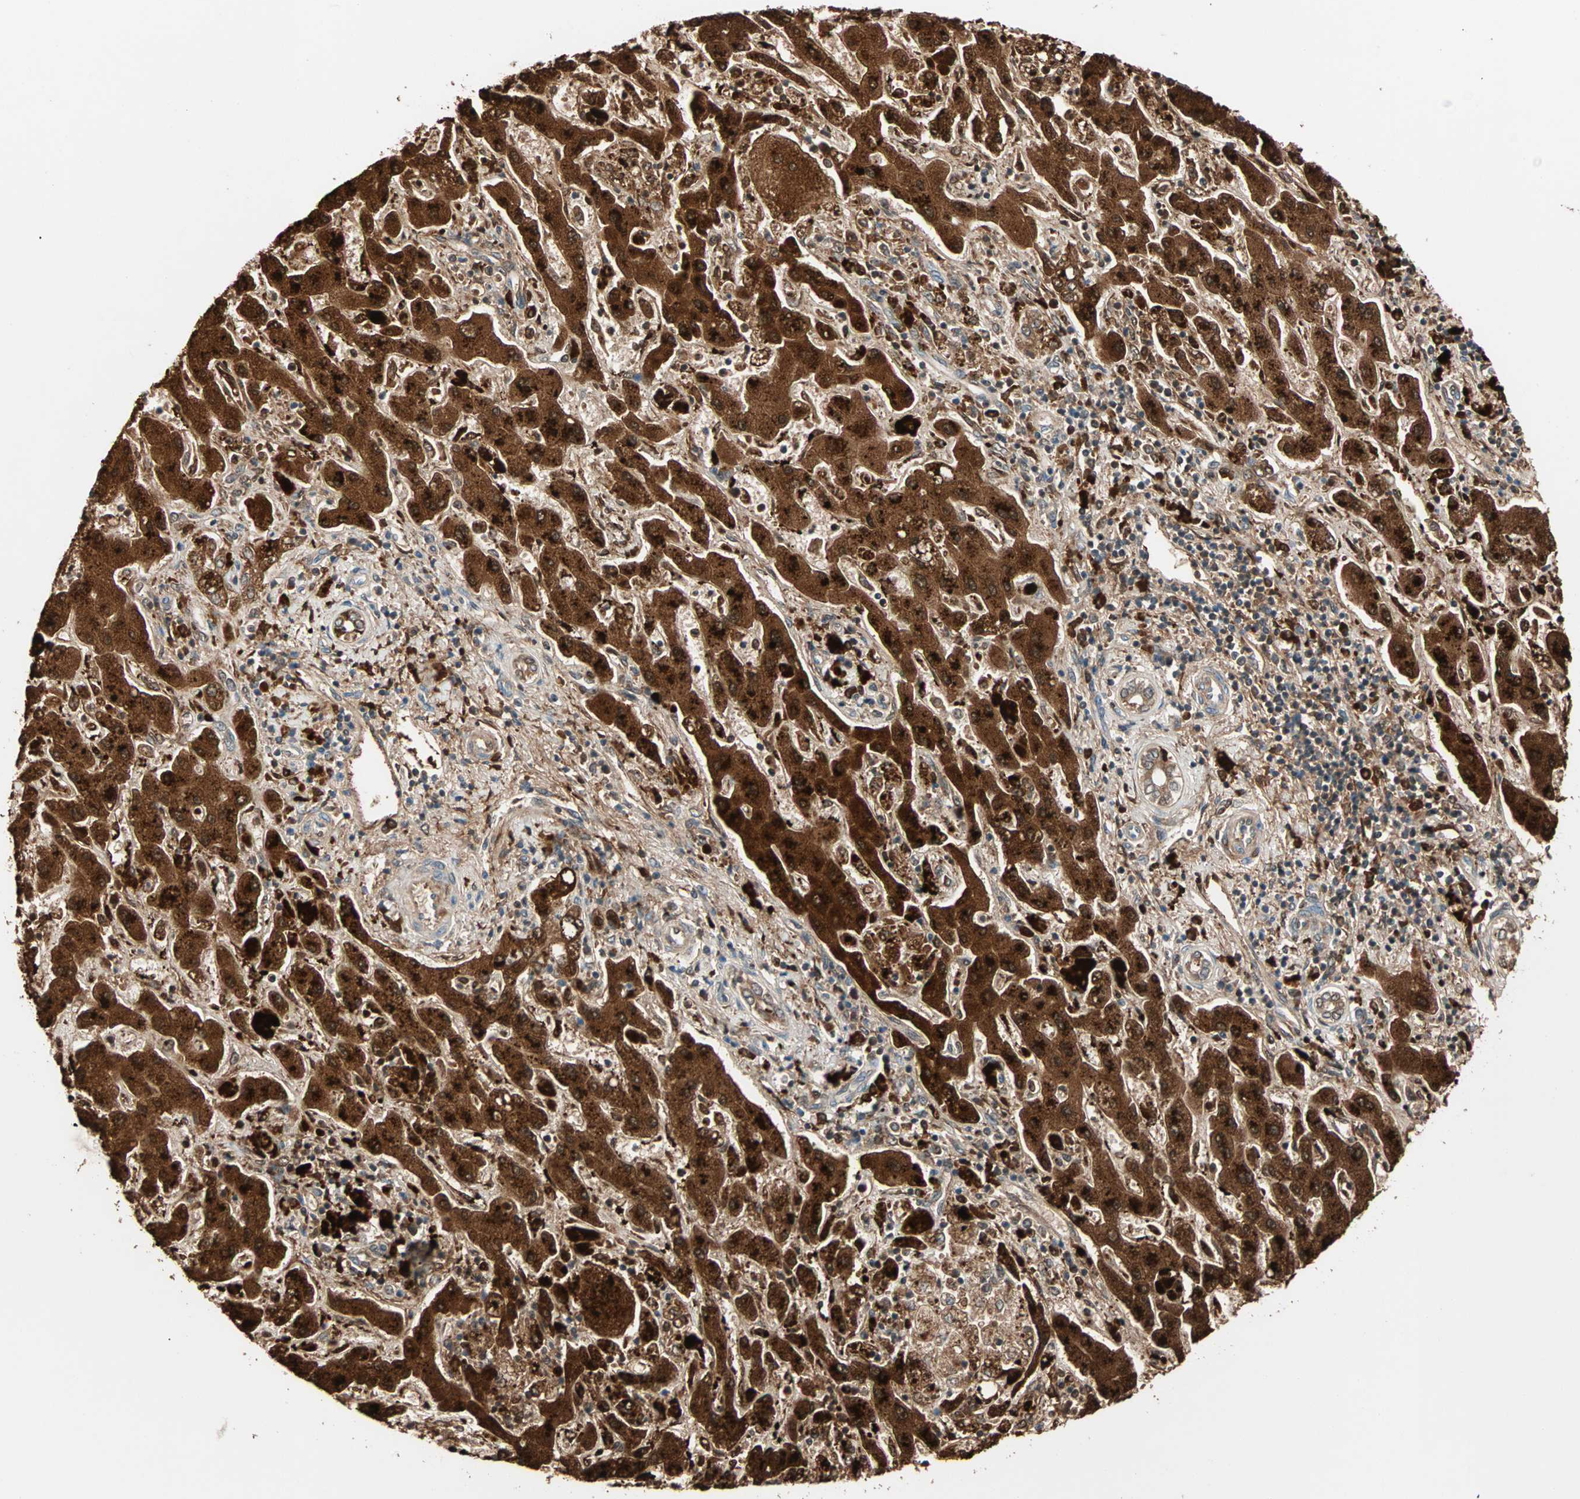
{"staining": {"intensity": "moderate", "quantity": ">75%", "location": "cytoplasmic/membranous"}, "tissue": "liver cancer", "cell_type": "Tumor cells", "image_type": "cancer", "snomed": [{"axis": "morphology", "description": "Cholangiocarcinoma"}, {"axis": "topography", "description": "Liver"}], "caption": "Protein expression analysis of human cholangiocarcinoma (liver) reveals moderate cytoplasmic/membranous staining in about >75% of tumor cells. The staining was performed using DAB (3,3'-diaminobenzidine) to visualize the protein expression in brown, while the nuclei were stained in blue with hematoxylin (Magnification: 20x).", "gene": "TST", "patient": {"sex": "male", "age": 50}}